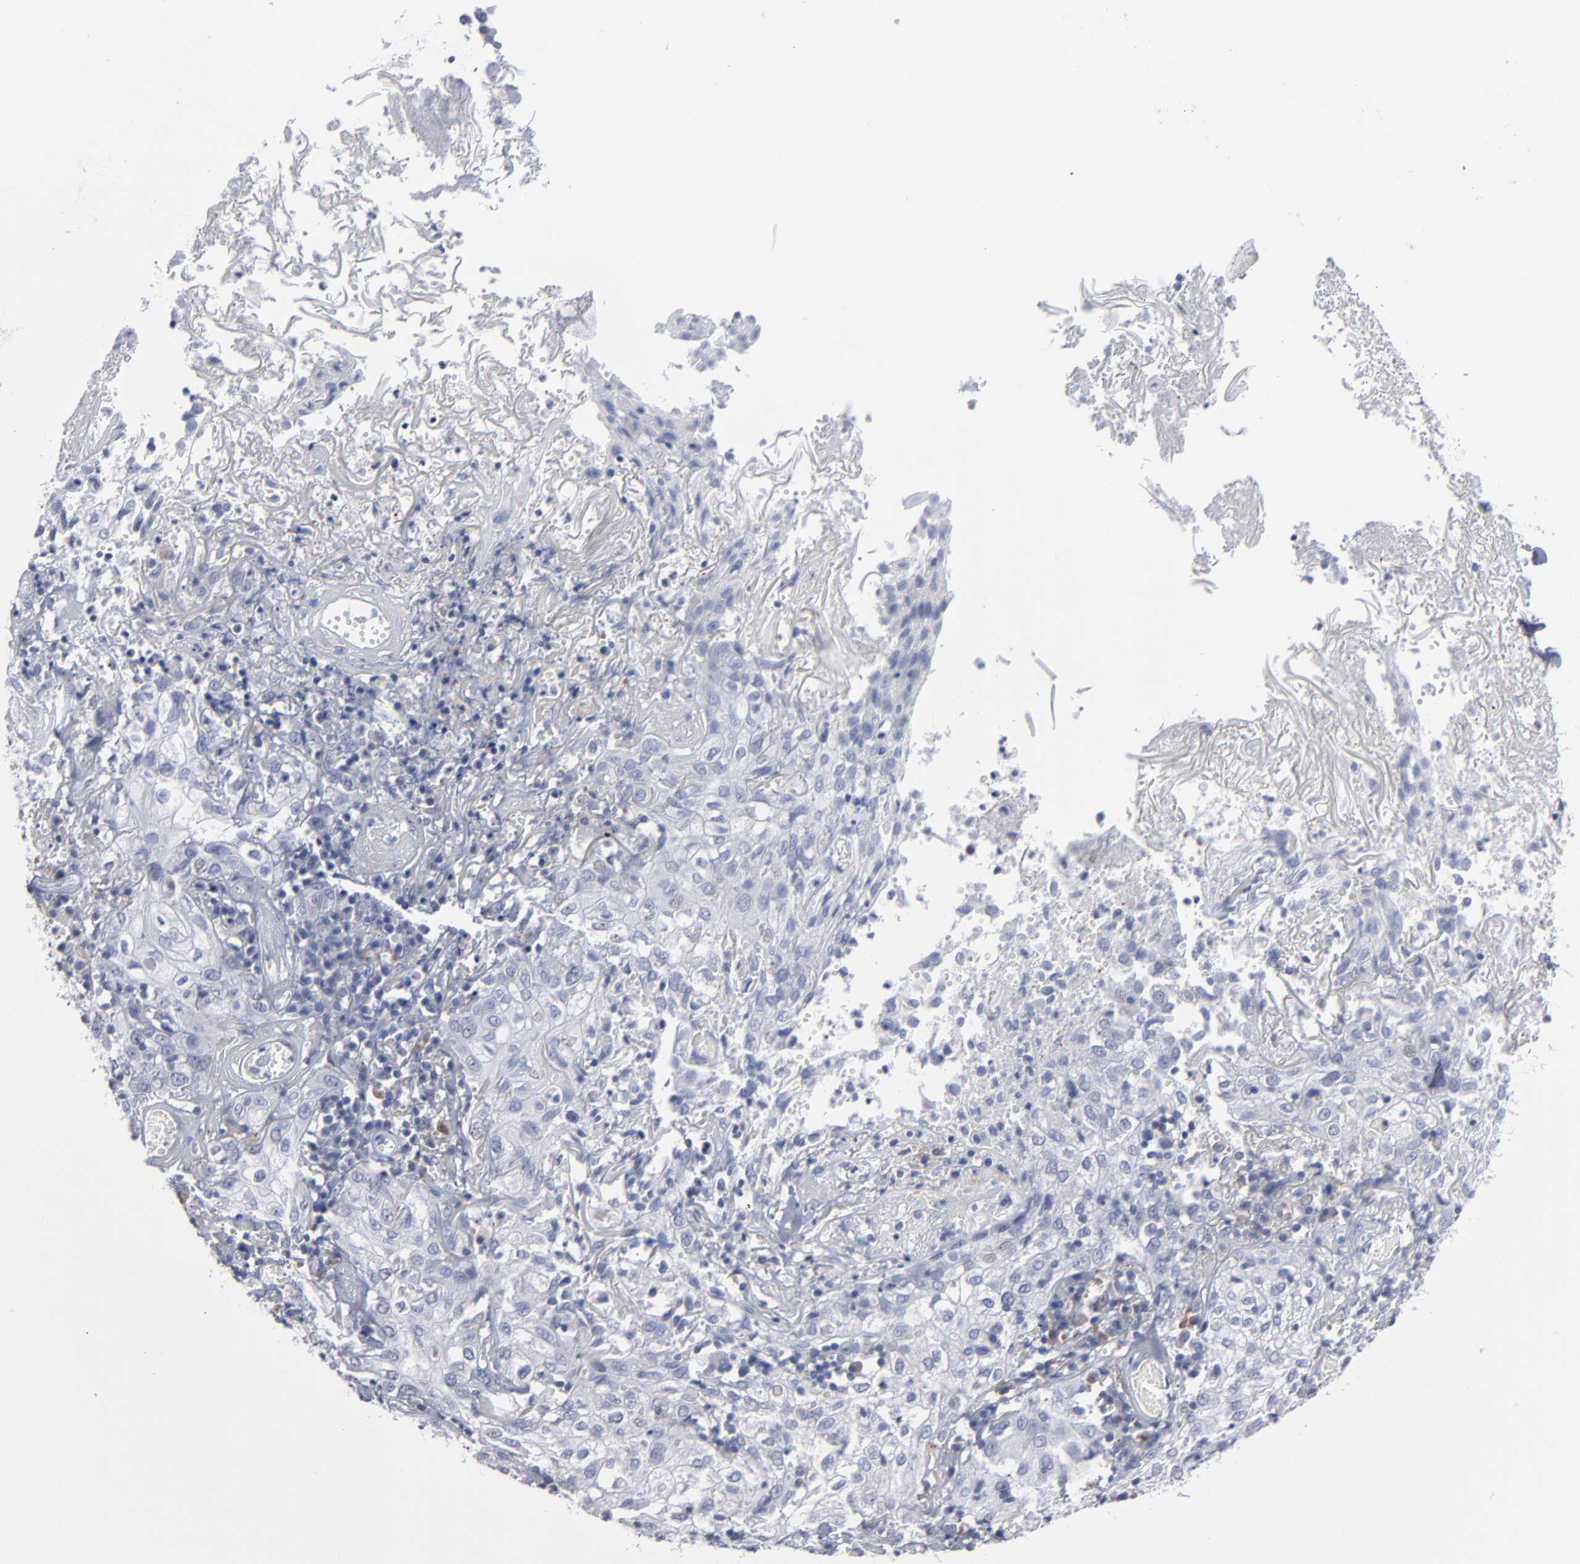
{"staining": {"intensity": "negative", "quantity": "none", "location": "none"}, "tissue": "skin cancer", "cell_type": "Tumor cells", "image_type": "cancer", "snomed": [{"axis": "morphology", "description": "Squamous cell carcinoma, NOS"}, {"axis": "topography", "description": "Skin"}], "caption": "The image shows no staining of tumor cells in skin cancer (squamous cell carcinoma).", "gene": "RPH3A", "patient": {"sex": "male", "age": 65}}